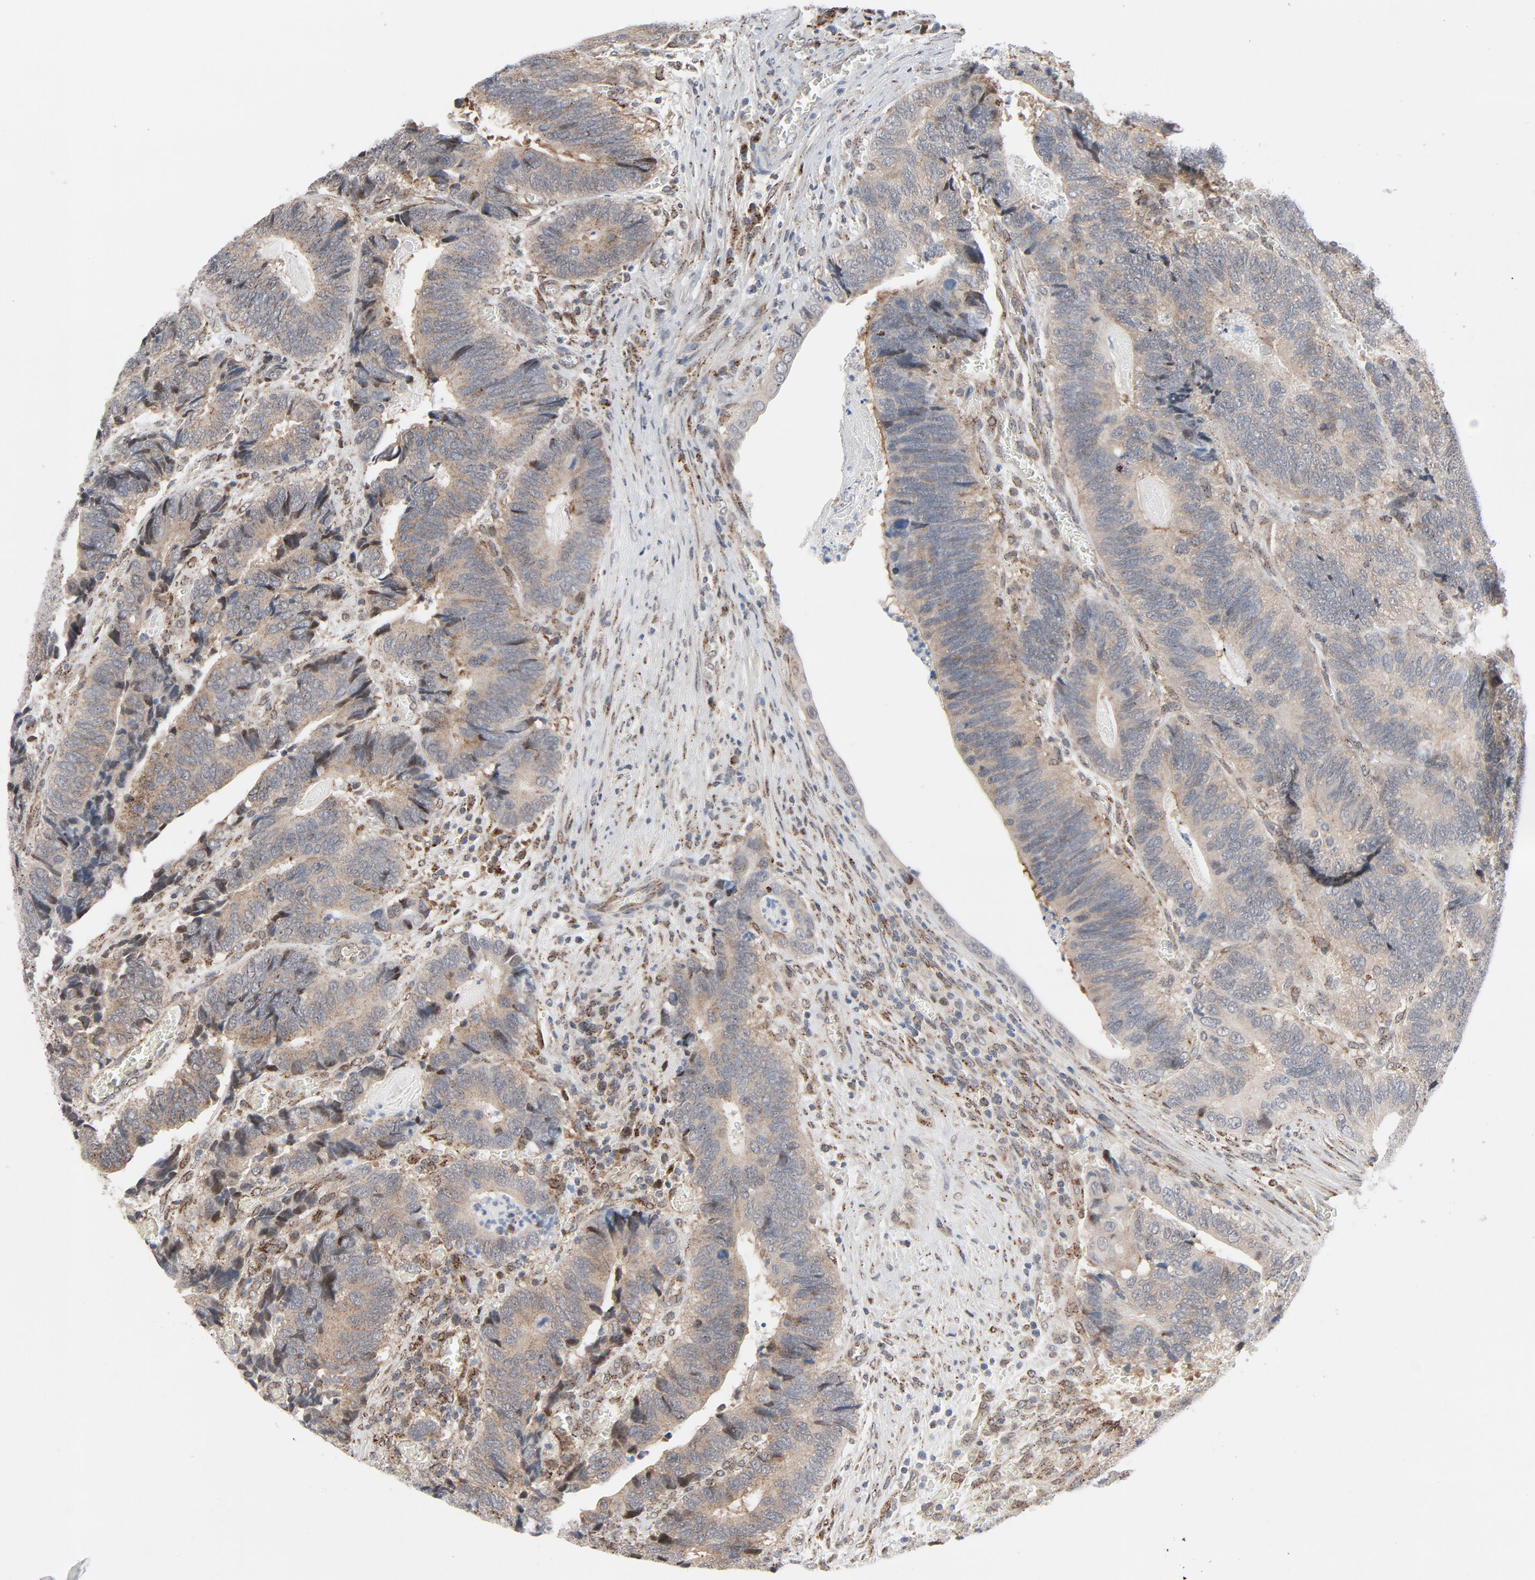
{"staining": {"intensity": "negative", "quantity": "none", "location": "none"}, "tissue": "colorectal cancer", "cell_type": "Tumor cells", "image_type": "cancer", "snomed": [{"axis": "morphology", "description": "Adenocarcinoma, NOS"}, {"axis": "topography", "description": "Colon"}], "caption": "Immunohistochemical staining of human colorectal cancer (adenocarcinoma) displays no significant expression in tumor cells.", "gene": "RPL12", "patient": {"sex": "male", "age": 72}}